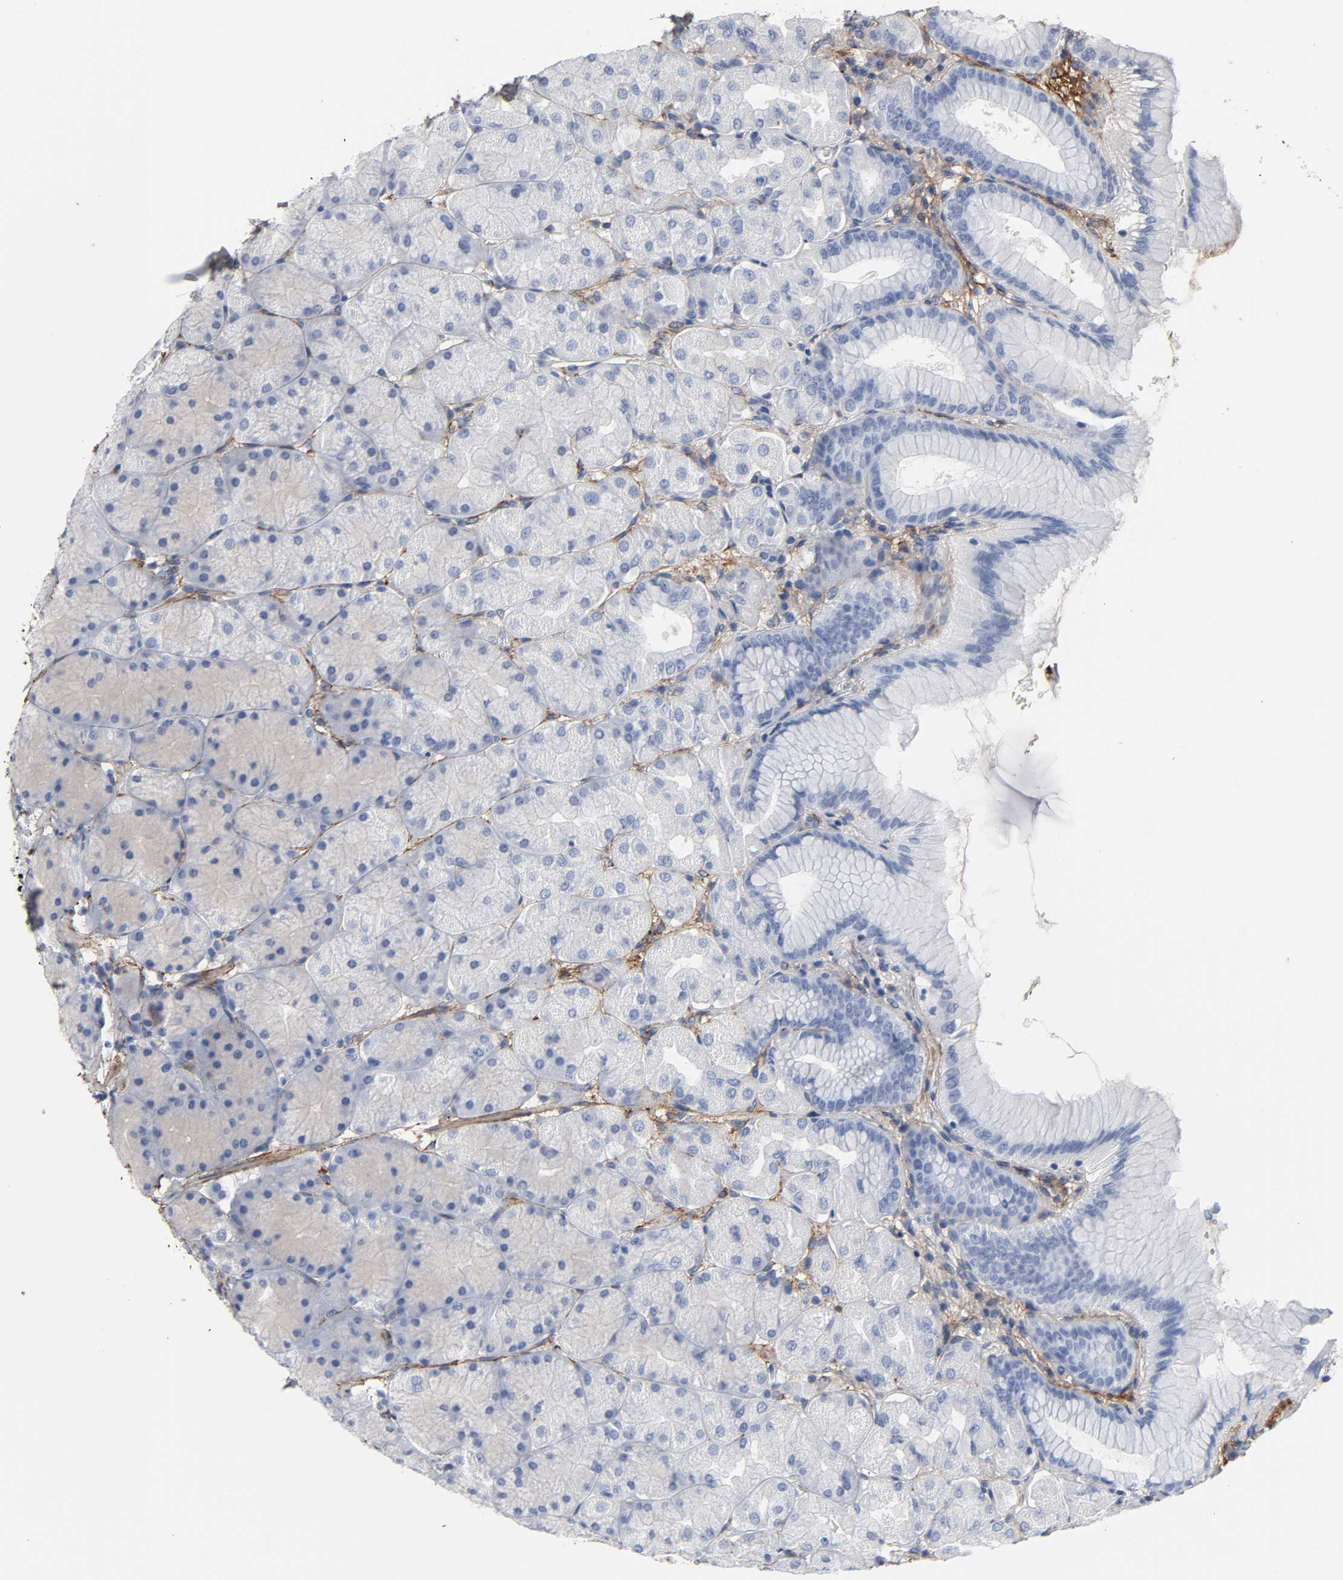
{"staining": {"intensity": "negative", "quantity": "none", "location": "none"}, "tissue": "stomach", "cell_type": "Glandular cells", "image_type": "normal", "snomed": [{"axis": "morphology", "description": "Normal tissue, NOS"}, {"axis": "topography", "description": "Stomach, upper"}], "caption": "Glandular cells are negative for protein expression in normal human stomach. (Brightfield microscopy of DAB (3,3'-diaminobenzidine) IHC at high magnification).", "gene": "FBLN1", "patient": {"sex": "female", "age": 56}}